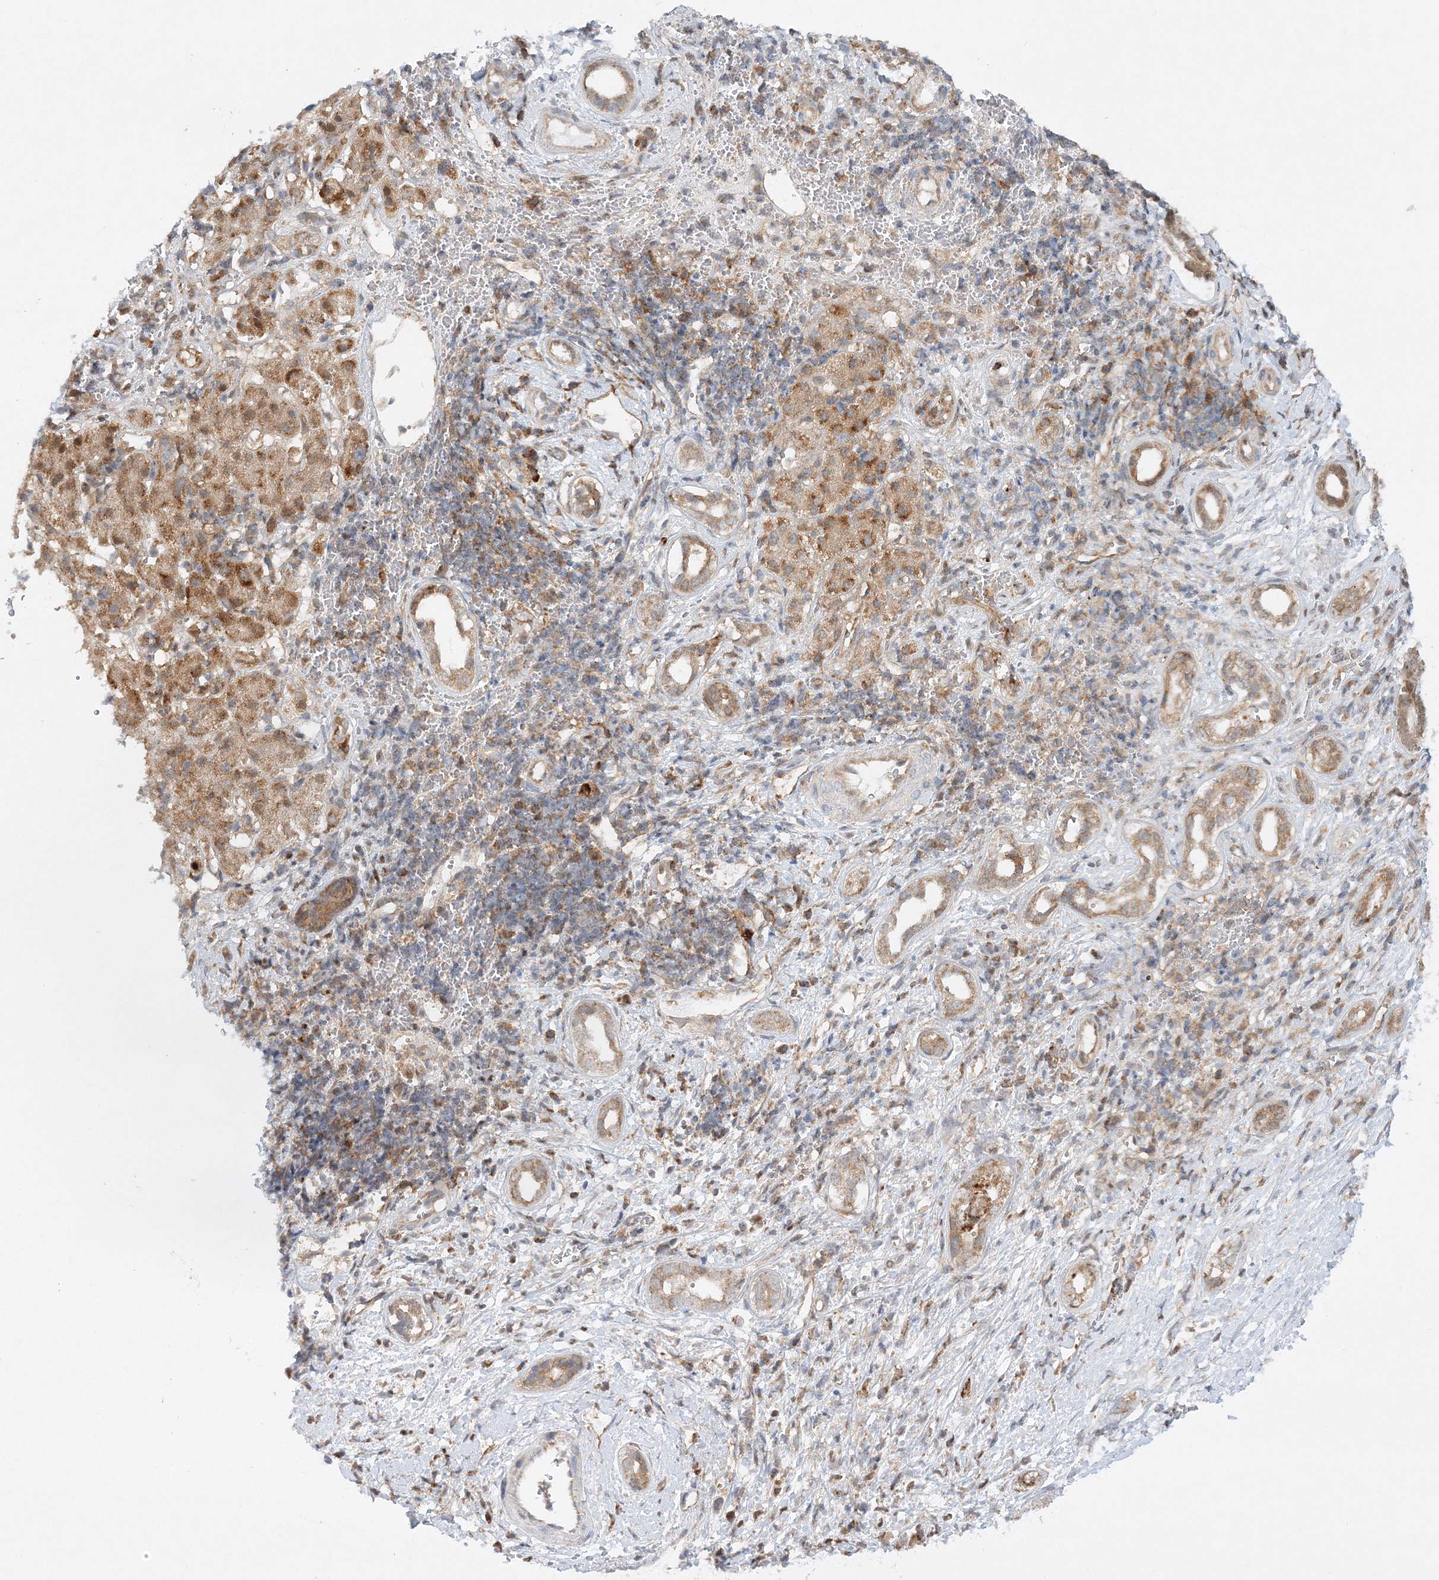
{"staining": {"intensity": "moderate", "quantity": ">75%", "location": "cytoplasmic/membranous,nuclear"}, "tissue": "liver cancer", "cell_type": "Tumor cells", "image_type": "cancer", "snomed": [{"axis": "morphology", "description": "Cholangiocarcinoma"}, {"axis": "topography", "description": "Liver"}], "caption": "Protein staining displays moderate cytoplasmic/membranous and nuclear positivity in about >75% of tumor cells in cholangiocarcinoma (liver). (Stains: DAB in brown, nuclei in blue, Microscopy: brightfield microscopy at high magnification).", "gene": "RAB11FIP2", "patient": {"sex": "female", "age": 75}}